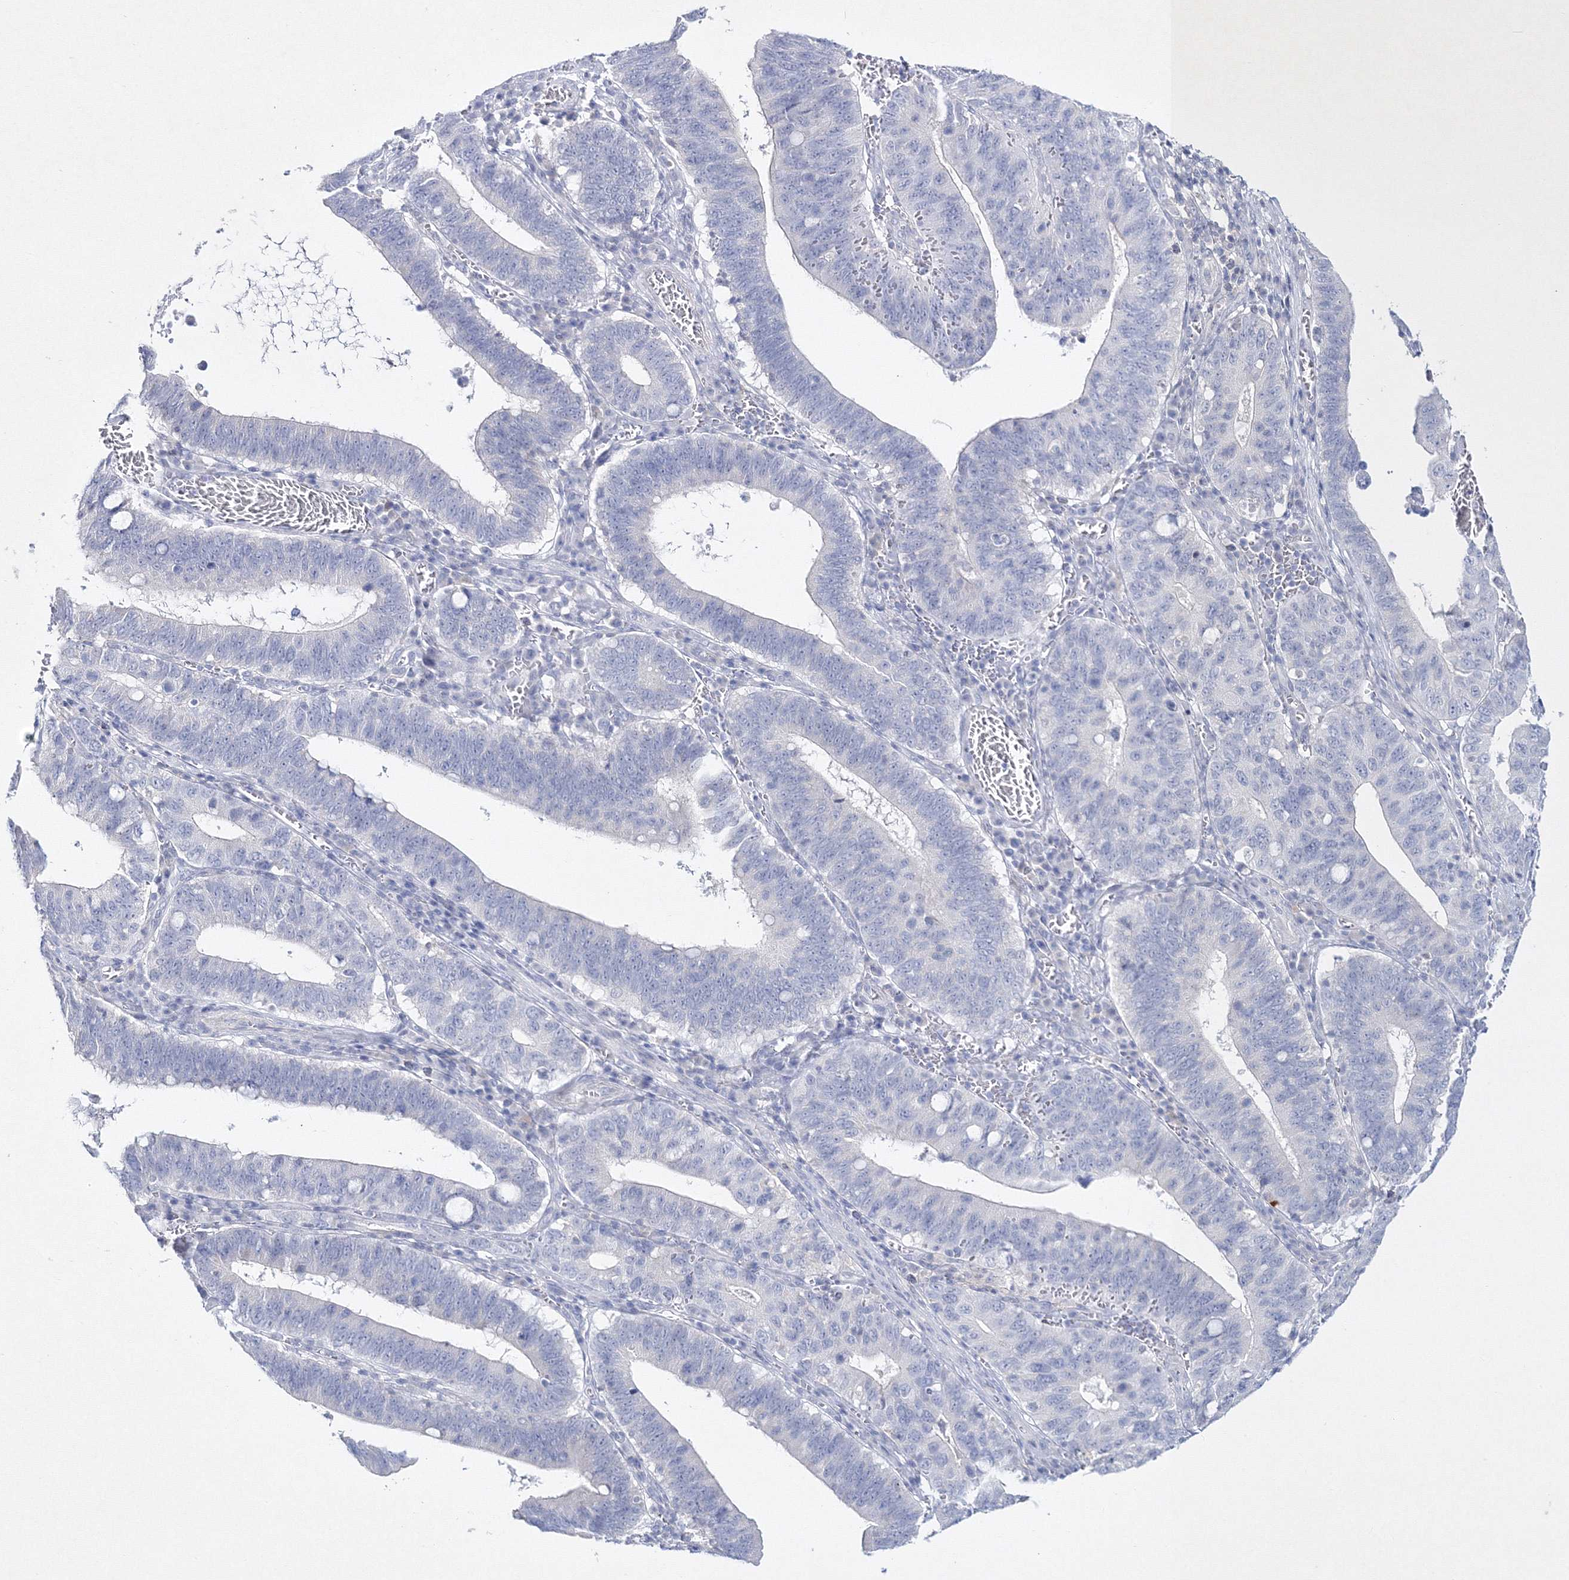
{"staining": {"intensity": "negative", "quantity": "none", "location": "none"}, "tissue": "stomach cancer", "cell_type": "Tumor cells", "image_type": "cancer", "snomed": [{"axis": "morphology", "description": "Adenocarcinoma, NOS"}, {"axis": "topography", "description": "Stomach"}, {"axis": "topography", "description": "Gastric cardia"}], "caption": "Immunohistochemistry of human stomach cancer displays no positivity in tumor cells.", "gene": "NEU4", "patient": {"sex": "male", "age": 59}}